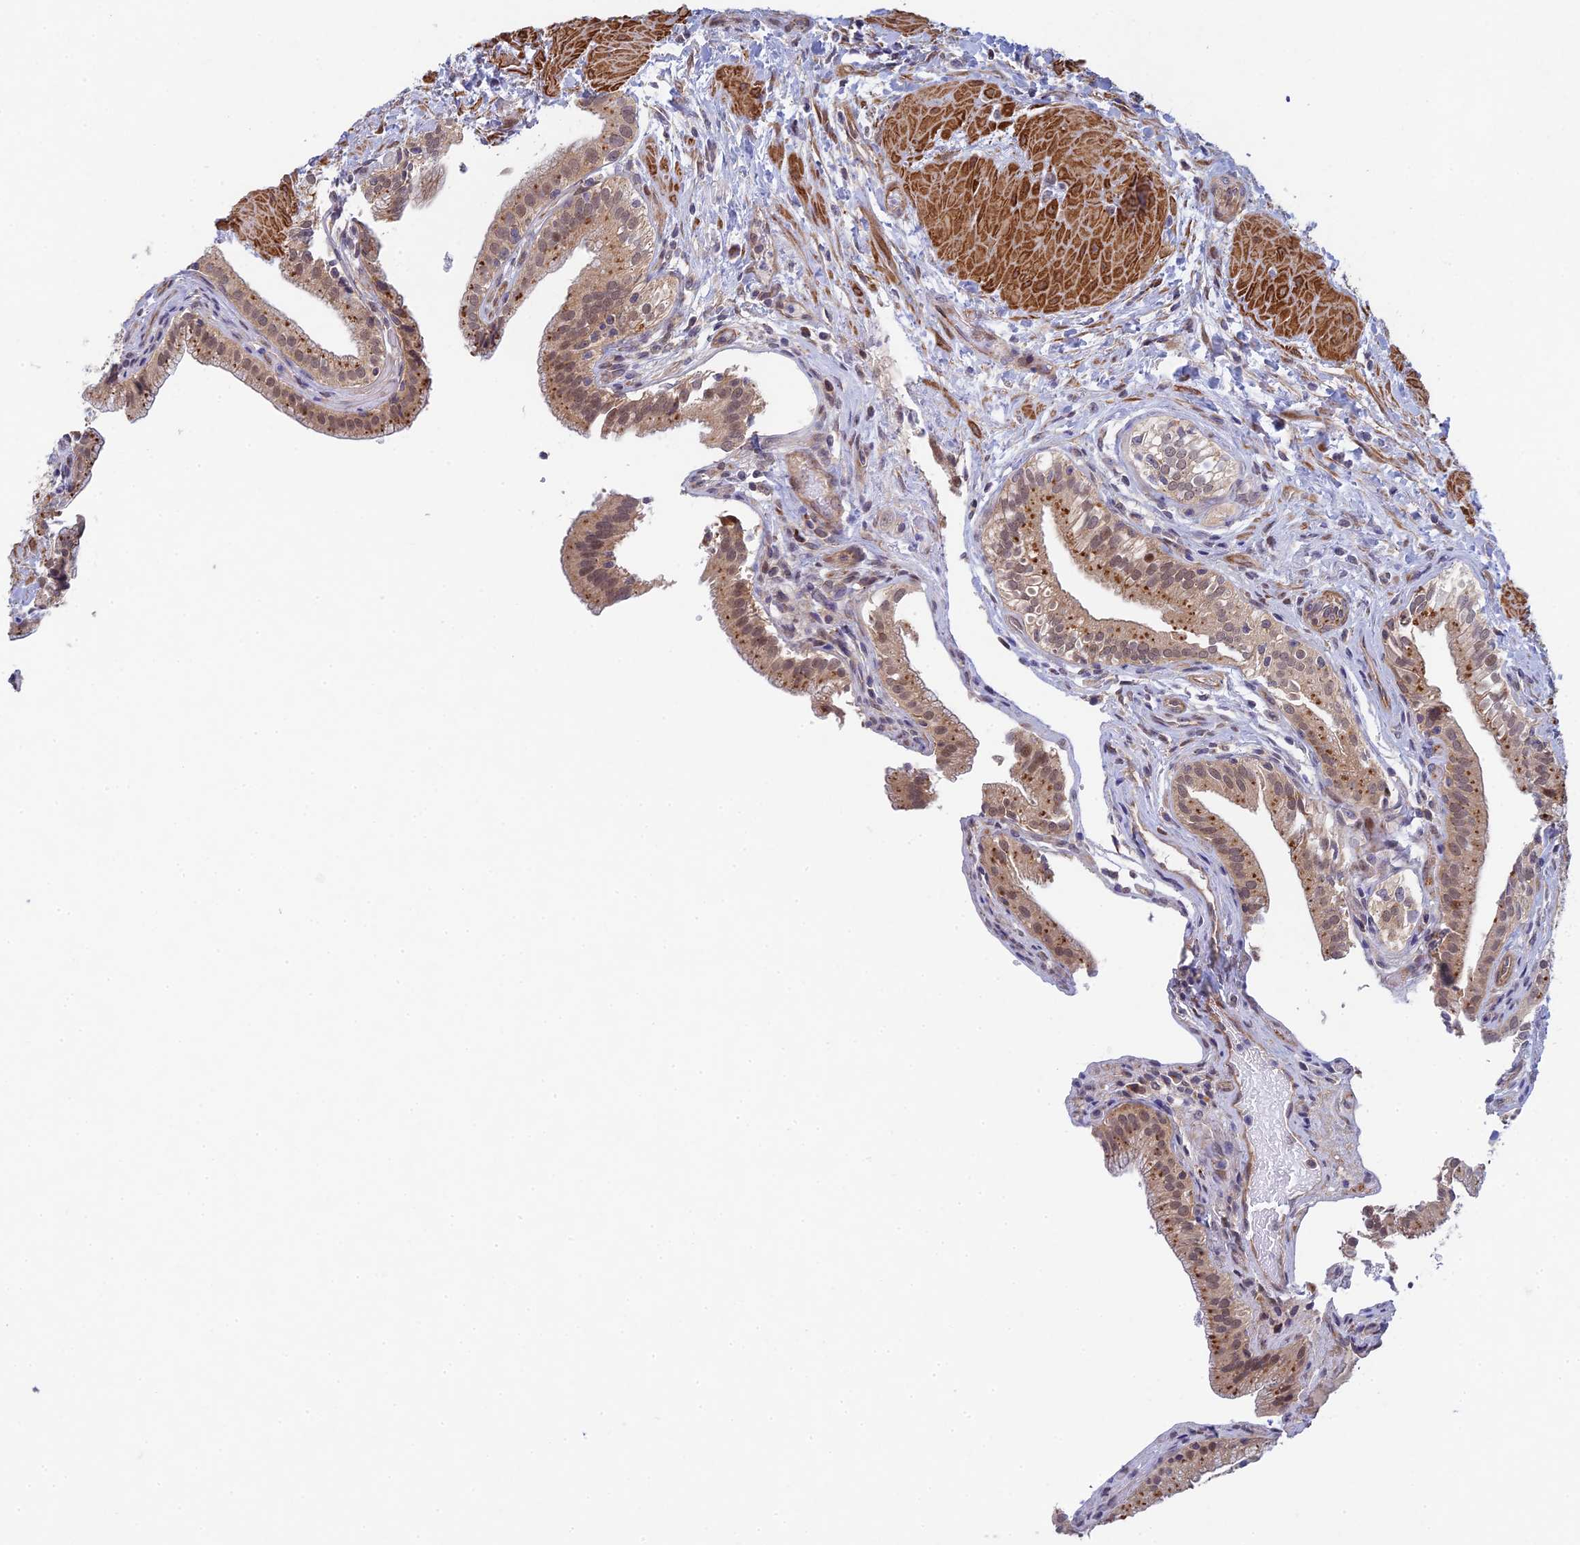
{"staining": {"intensity": "moderate", "quantity": ">75%", "location": "cytoplasmic/membranous"}, "tissue": "gallbladder", "cell_type": "Glandular cells", "image_type": "normal", "snomed": [{"axis": "morphology", "description": "Normal tissue, NOS"}, {"axis": "topography", "description": "Gallbladder"}], "caption": "A histopathology image of gallbladder stained for a protein displays moderate cytoplasmic/membranous brown staining in glandular cells.", "gene": "INCA1", "patient": {"sex": "male", "age": 24}}